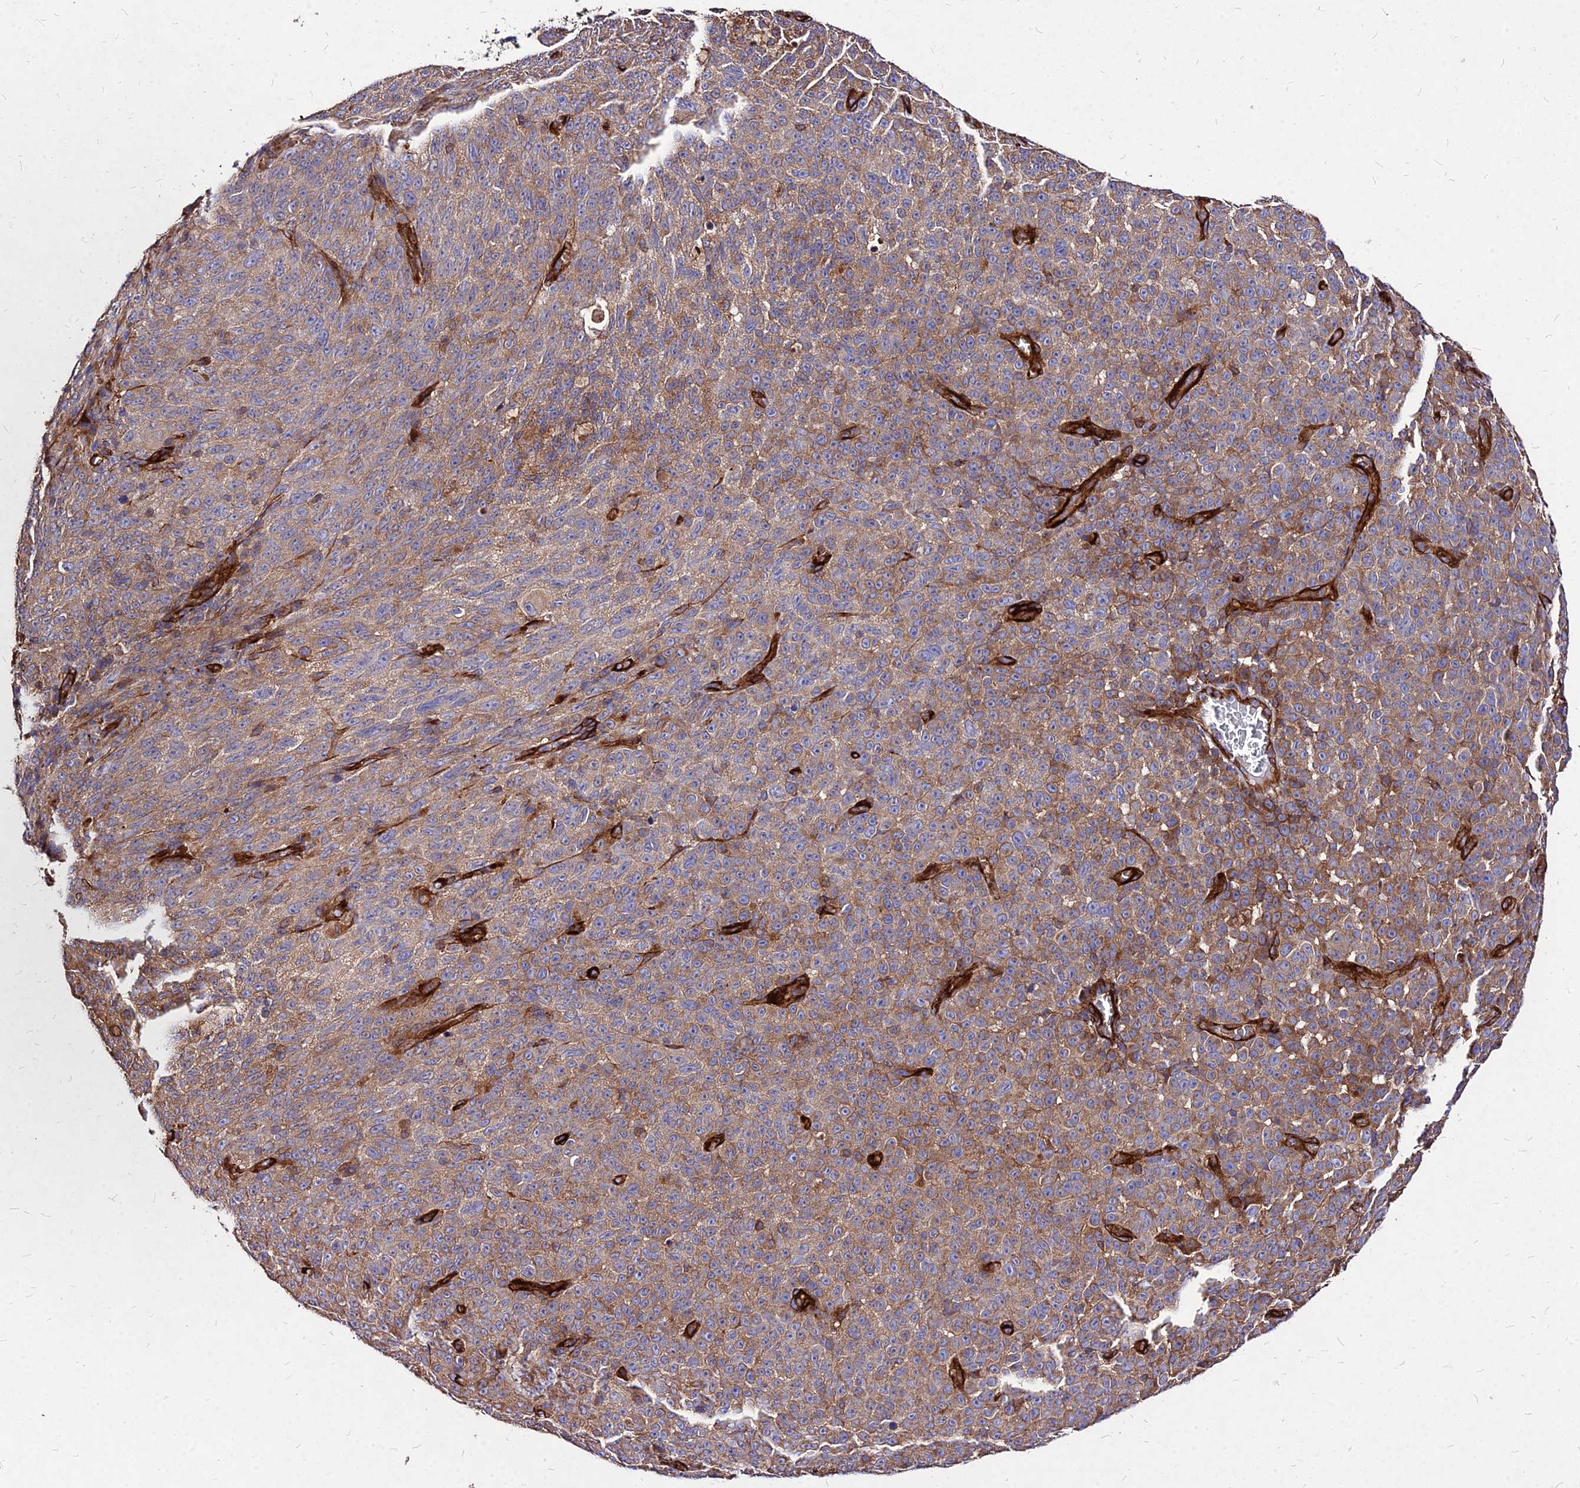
{"staining": {"intensity": "moderate", "quantity": ">75%", "location": "cytoplasmic/membranous"}, "tissue": "melanoma", "cell_type": "Tumor cells", "image_type": "cancer", "snomed": [{"axis": "morphology", "description": "Malignant melanoma, NOS"}, {"axis": "topography", "description": "Skin"}], "caption": "Malignant melanoma stained for a protein displays moderate cytoplasmic/membranous positivity in tumor cells. The protein of interest is stained brown, and the nuclei are stained in blue (DAB (3,3'-diaminobenzidine) IHC with brightfield microscopy, high magnification).", "gene": "EFCC1", "patient": {"sex": "female", "age": 82}}